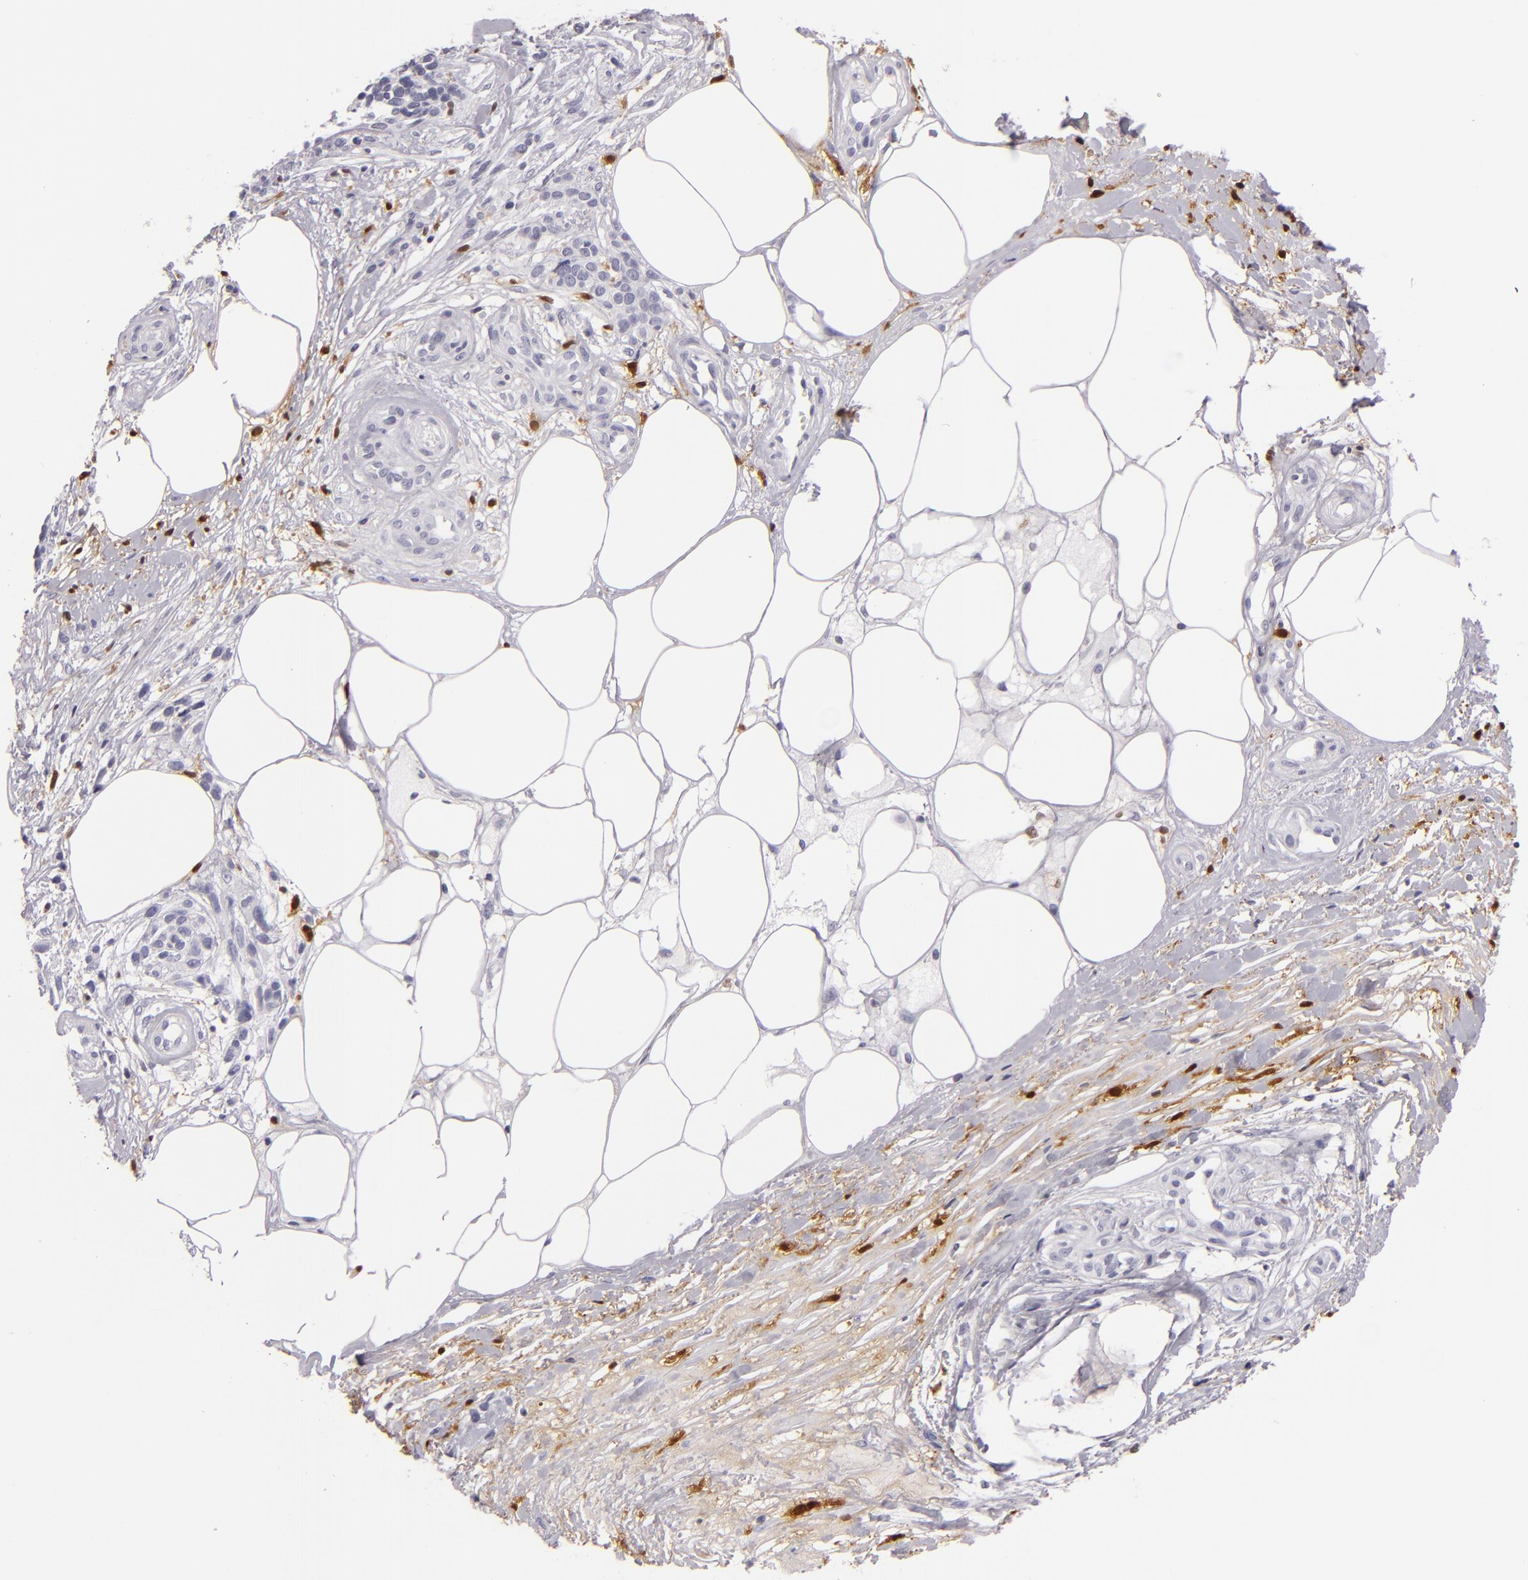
{"staining": {"intensity": "negative", "quantity": "none", "location": "none"}, "tissue": "melanoma", "cell_type": "Tumor cells", "image_type": "cancer", "snomed": [{"axis": "morphology", "description": "Malignant melanoma, NOS"}, {"axis": "topography", "description": "Skin"}], "caption": "Immunohistochemistry of melanoma exhibits no expression in tumor cells. (Brightfield microscopy of DAB immunohistochemistry at high magnification).", "gene": "F13A1", "patient": {"sex": "female", "age": 85}}